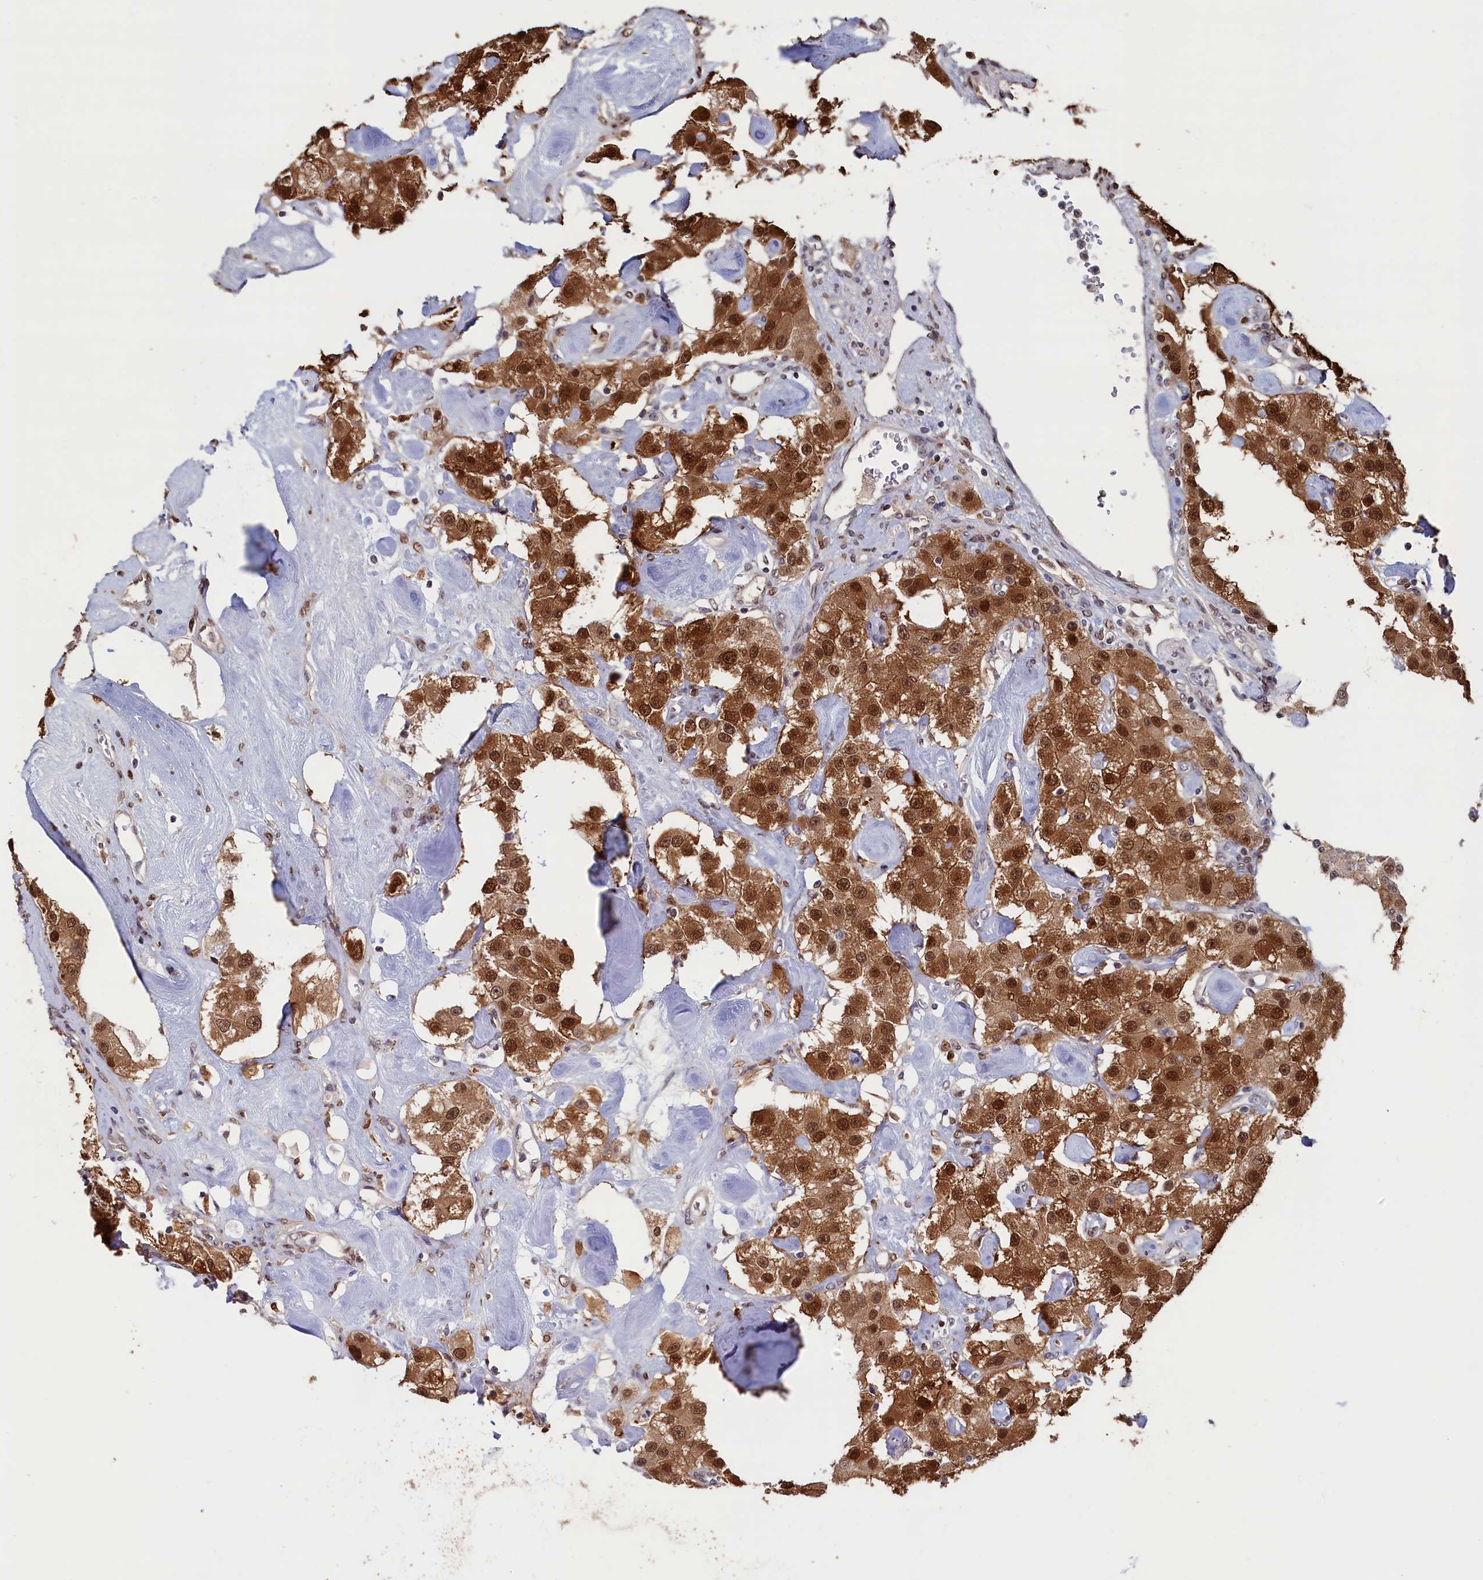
{"staining": {"intensity": "moderate", "quantity": ">75%", "location": "cytoplasmic/membranous,nuclear"}, "tissue": "carcinoid", "cell_type": "Tumor cells", "image_type": "cancer", "snomed": [{"axis": "morphology", "description": "Carcinoid, malignant, NOS"}, {"axis": "topography", "description": "Pancreas"}], "caption": "A histopathology image showing moderate cytoplasmic/membranous and nuclear positivity in approximately >75% of tumor cells in carcinoid, as visualized by brown immunohistochemical staining.", "gene": "AHCY", "patient": {"sex": "male", "age": 41}}